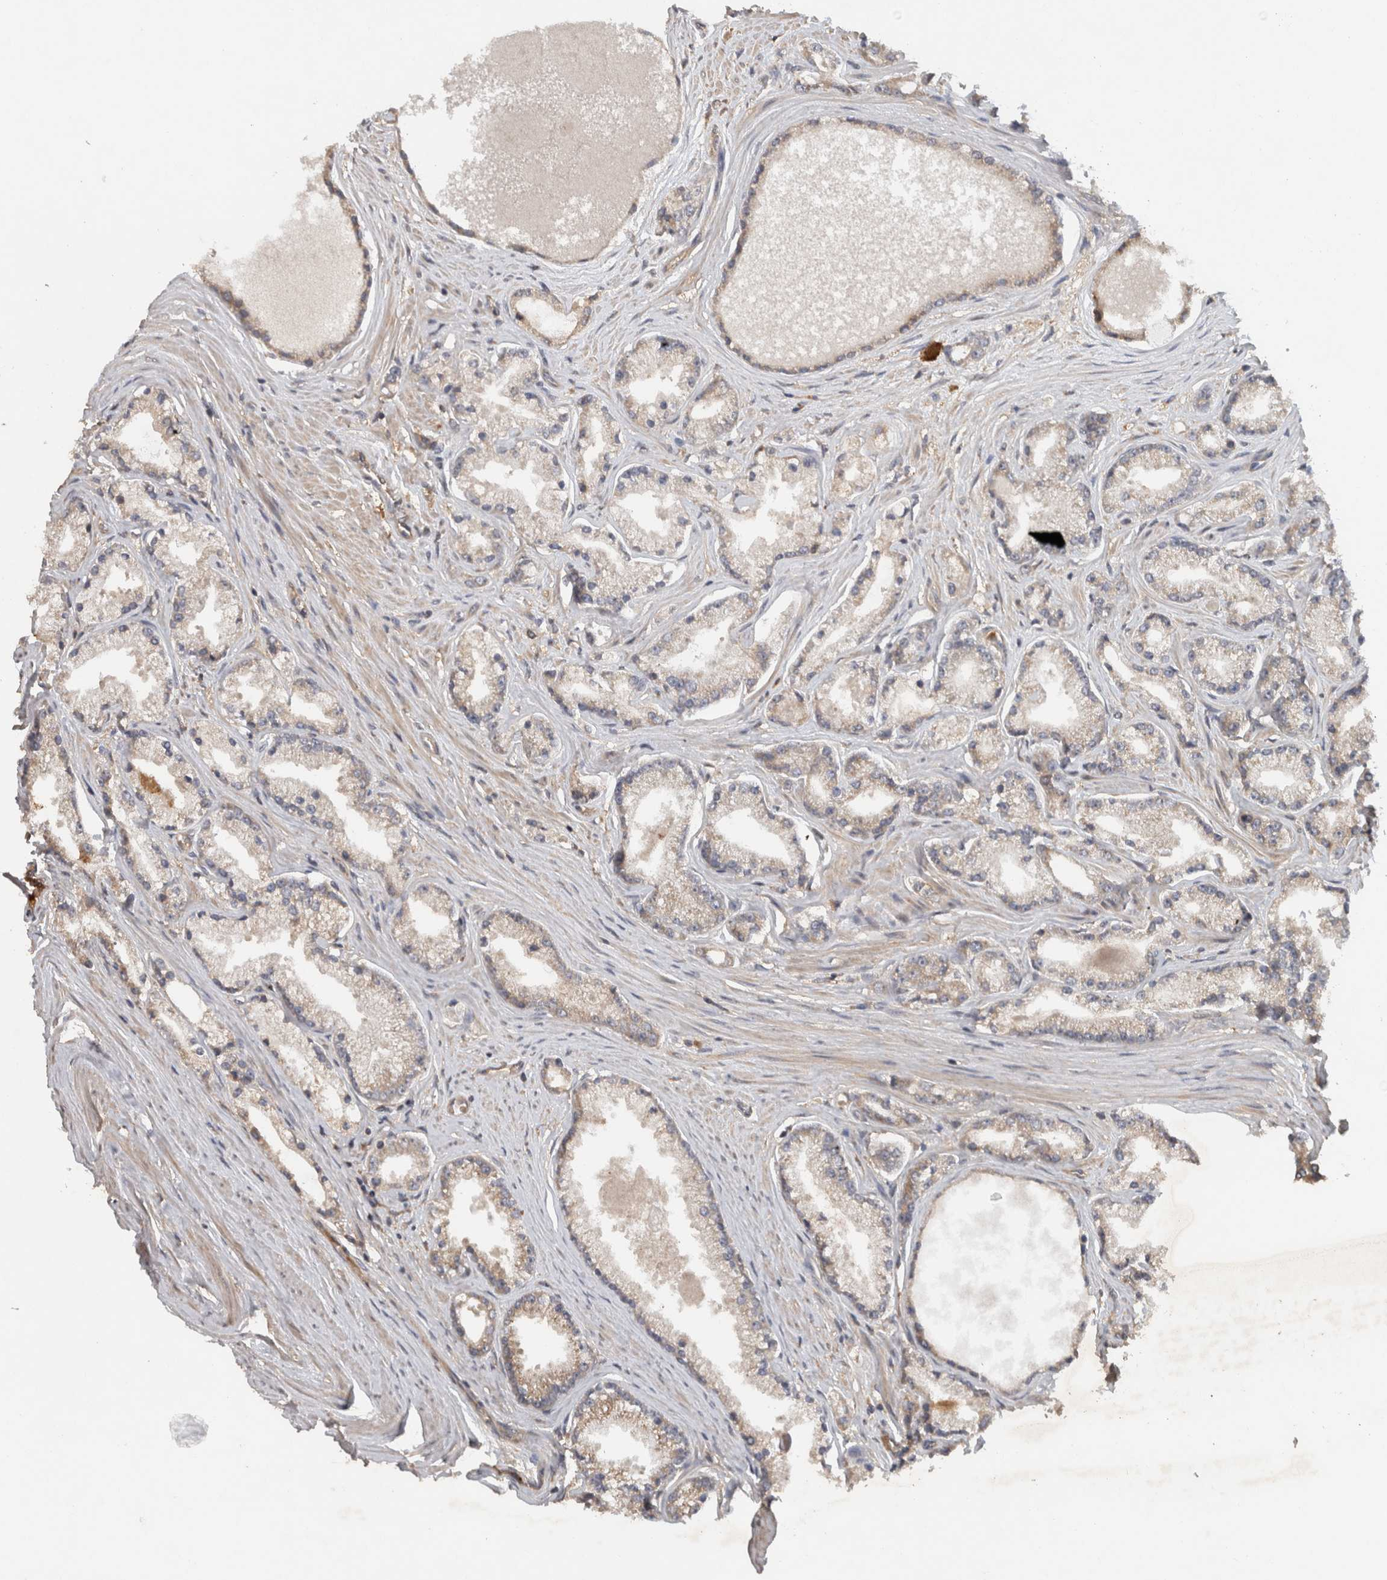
{"staining": {"intensity": "weak", "quantity": "25%-75%", "location": "cytoplasmic/membranous"}, "tissue": "prostate cancer", "cell_type": "Tumor cells", "image_type": "cancer", "snomed": [{"axis": "morphology", "description": "Adenocarcinoma, High grade"}, {"axis": "topography", "description": "Prostate"}], "caption": "The photomicrograph reveals staining of prostate adenocarcinoma (high-grade), revealing weak cytoplasmic/membranous protein staining (brown color) within tumor cells.", "gene": "VEPH1", "patient": {"sex": "male", "age": 71}}